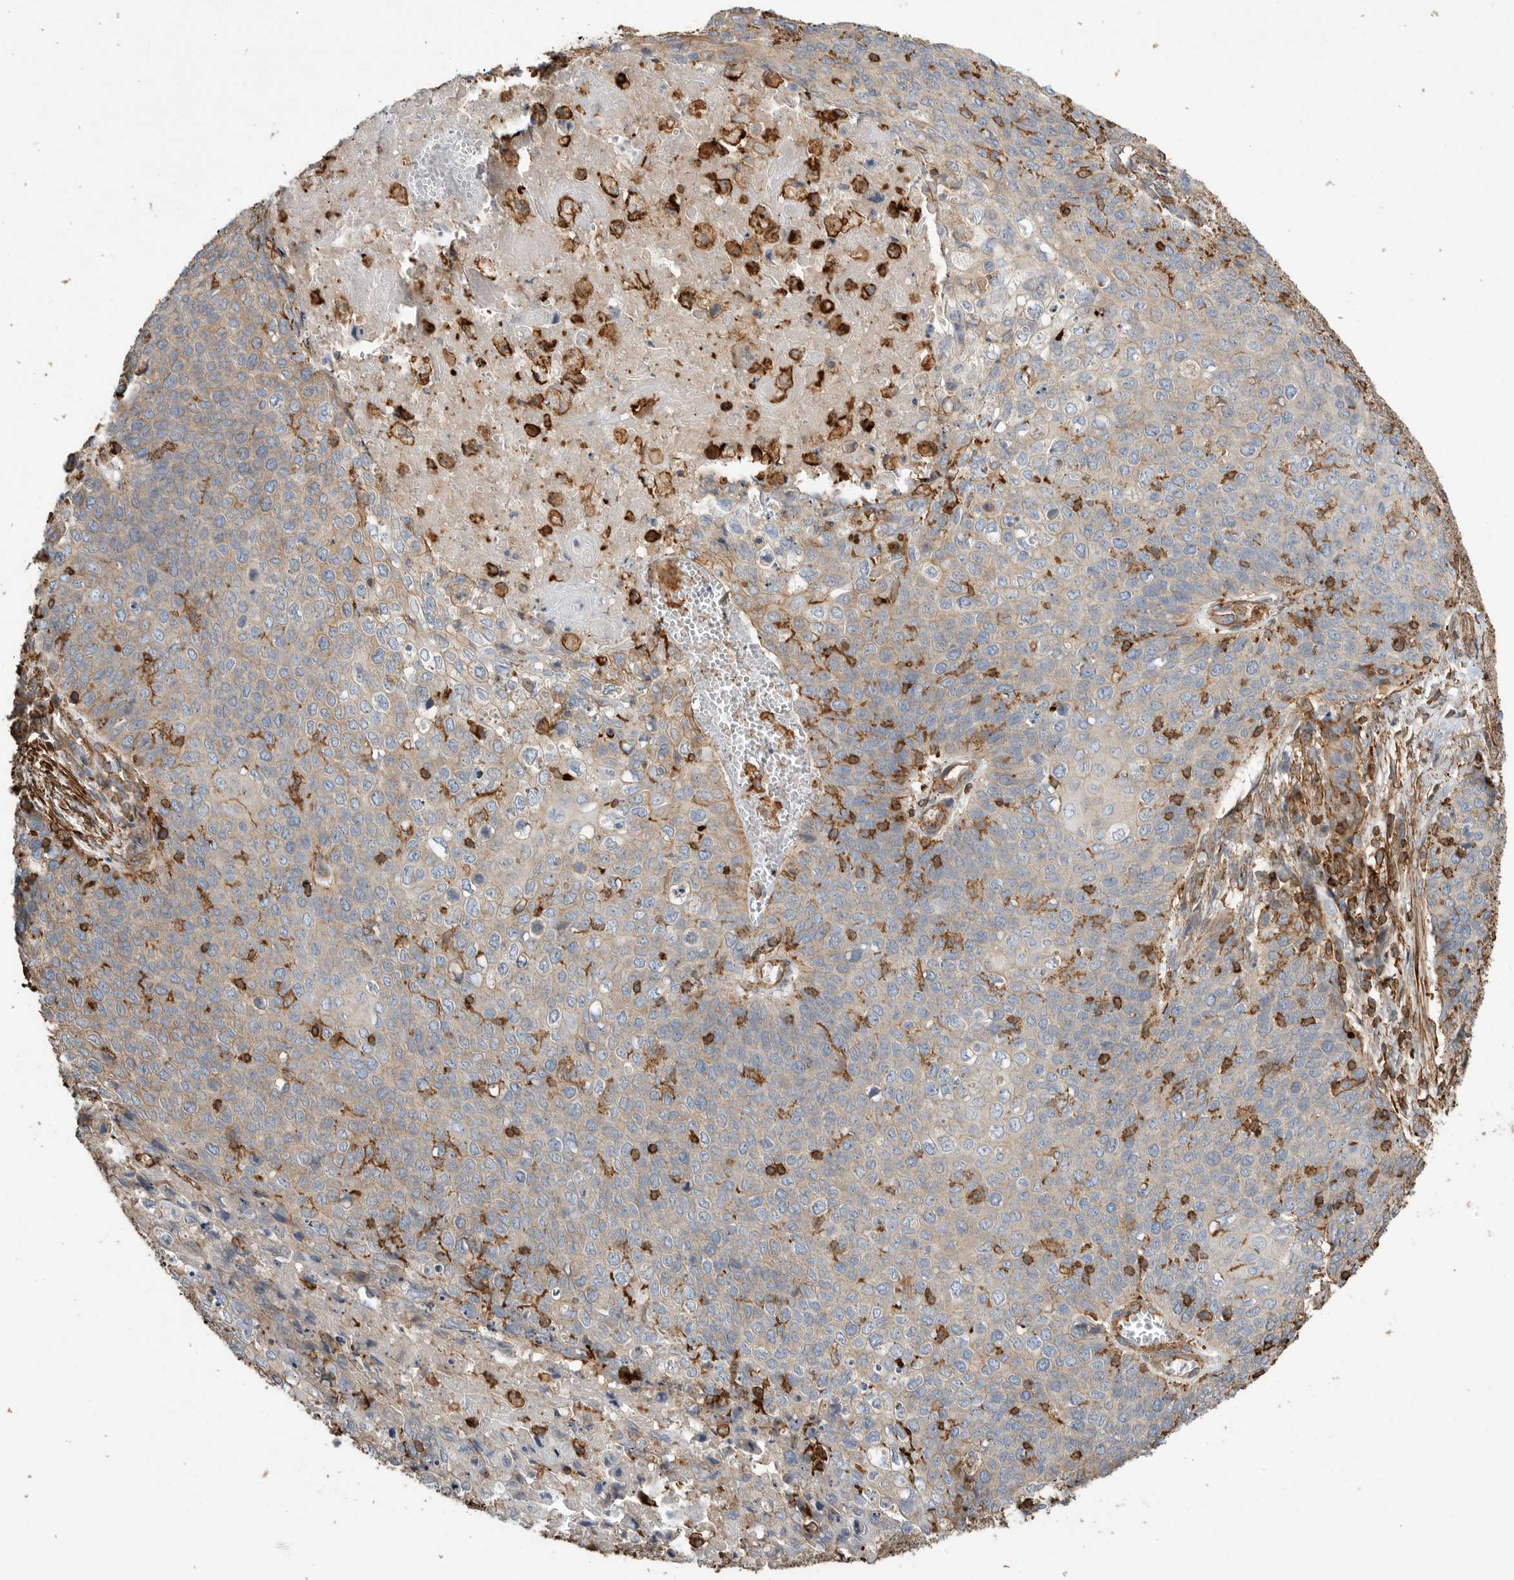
{"staining": {"intensity": "negative", "quantity": "none", "location": "none"}, "tissue": "cervical cancer", "cell_type": "Tumor cells", "image_type": "cancer", "snomed": [{"axis": "morphology", "description": "Squamous cell carcinoma, NOS"}, {"axis": "topography", "description": "Cervix"}], "caption": "High power microscopy photomicrograph of an immunohistochemistry photomicrograph of squamous cell carcinoma (cervical), revealing no significant expression in tumor cells.", "gene": "GPER1", "patient": {"sex": "female", "age": 39}}